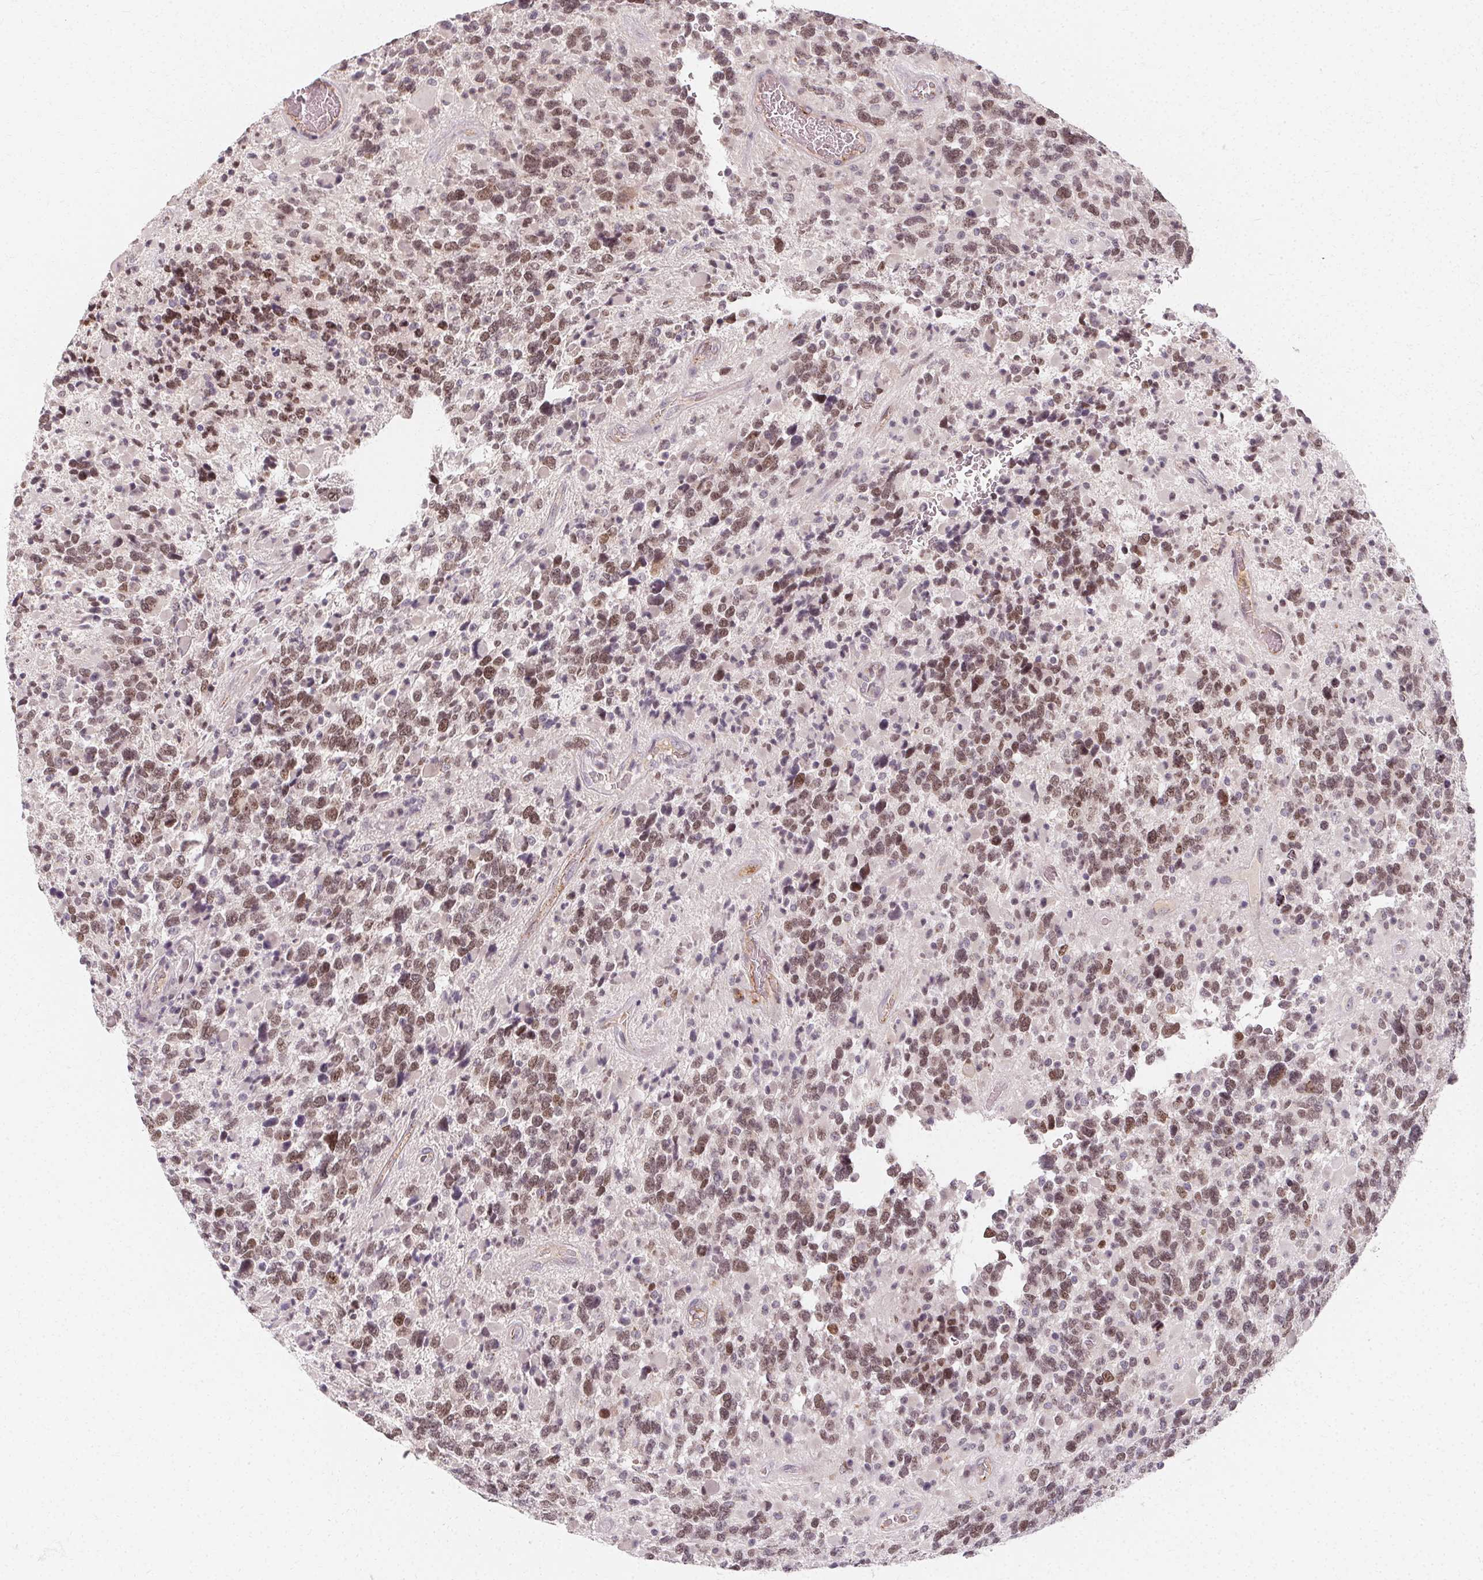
{"staining": {"intensity": "moderate", "quantity": "25%-75%", "location": "nuclear"}, "tissue": "glioma", "cell_type": "Tumor cells", "image_type": "cancer", "snomed": [{"axis": "morphology", "description": "Glioma, malignant, High grade"}, {"axis": "topography", "description": "Brain"}], "caption": "Brown immunohistochemical staining in human malignant high-grade glioma shows moderate nuclear expression in approximately 25%-75% of tumor cells.", "gene": "CLCNKB", "patient": {"sex": "female", "age": 40}}